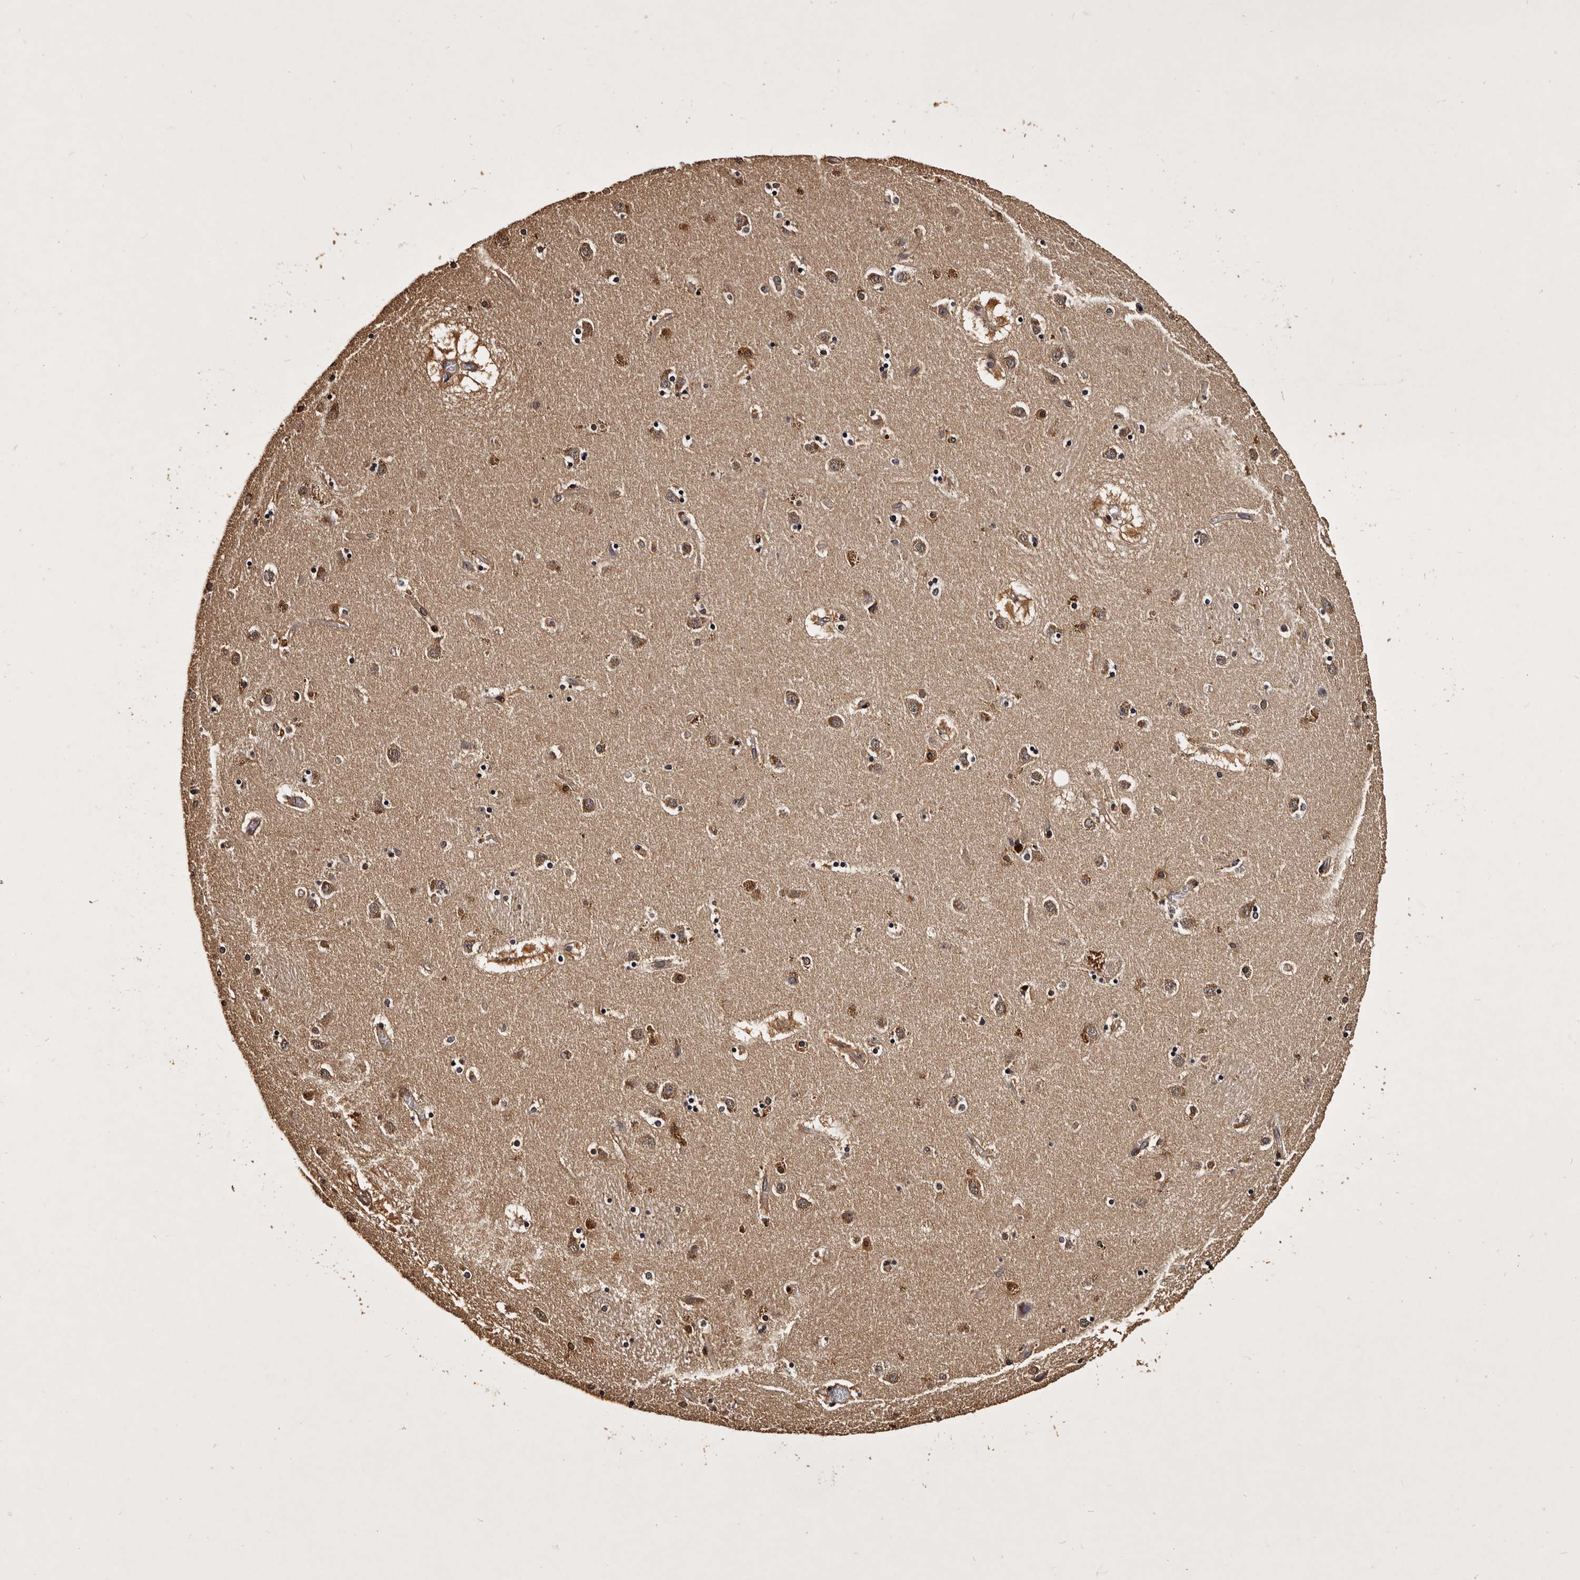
{"staining": {"intensity": "moderate", "quantity": "25%-75%", "location": "cytoplasmic/membranous"}, "tissue": "caudate", "cell_type": "Glial cells", "image_type": "normal", "snomed": [{"axis": "morphology", "description": "Normal tissue, NOS"}, {"axis": "topography", "description": "Lateral ventricle wall"}], "caption": "Glial cells demonstrate moderate cytoplasmic/membranous positivity in about 25%-75% of cells in benign caudate.", "gene": "PARS2", "patient": {"sex": "male", "age": 70}}